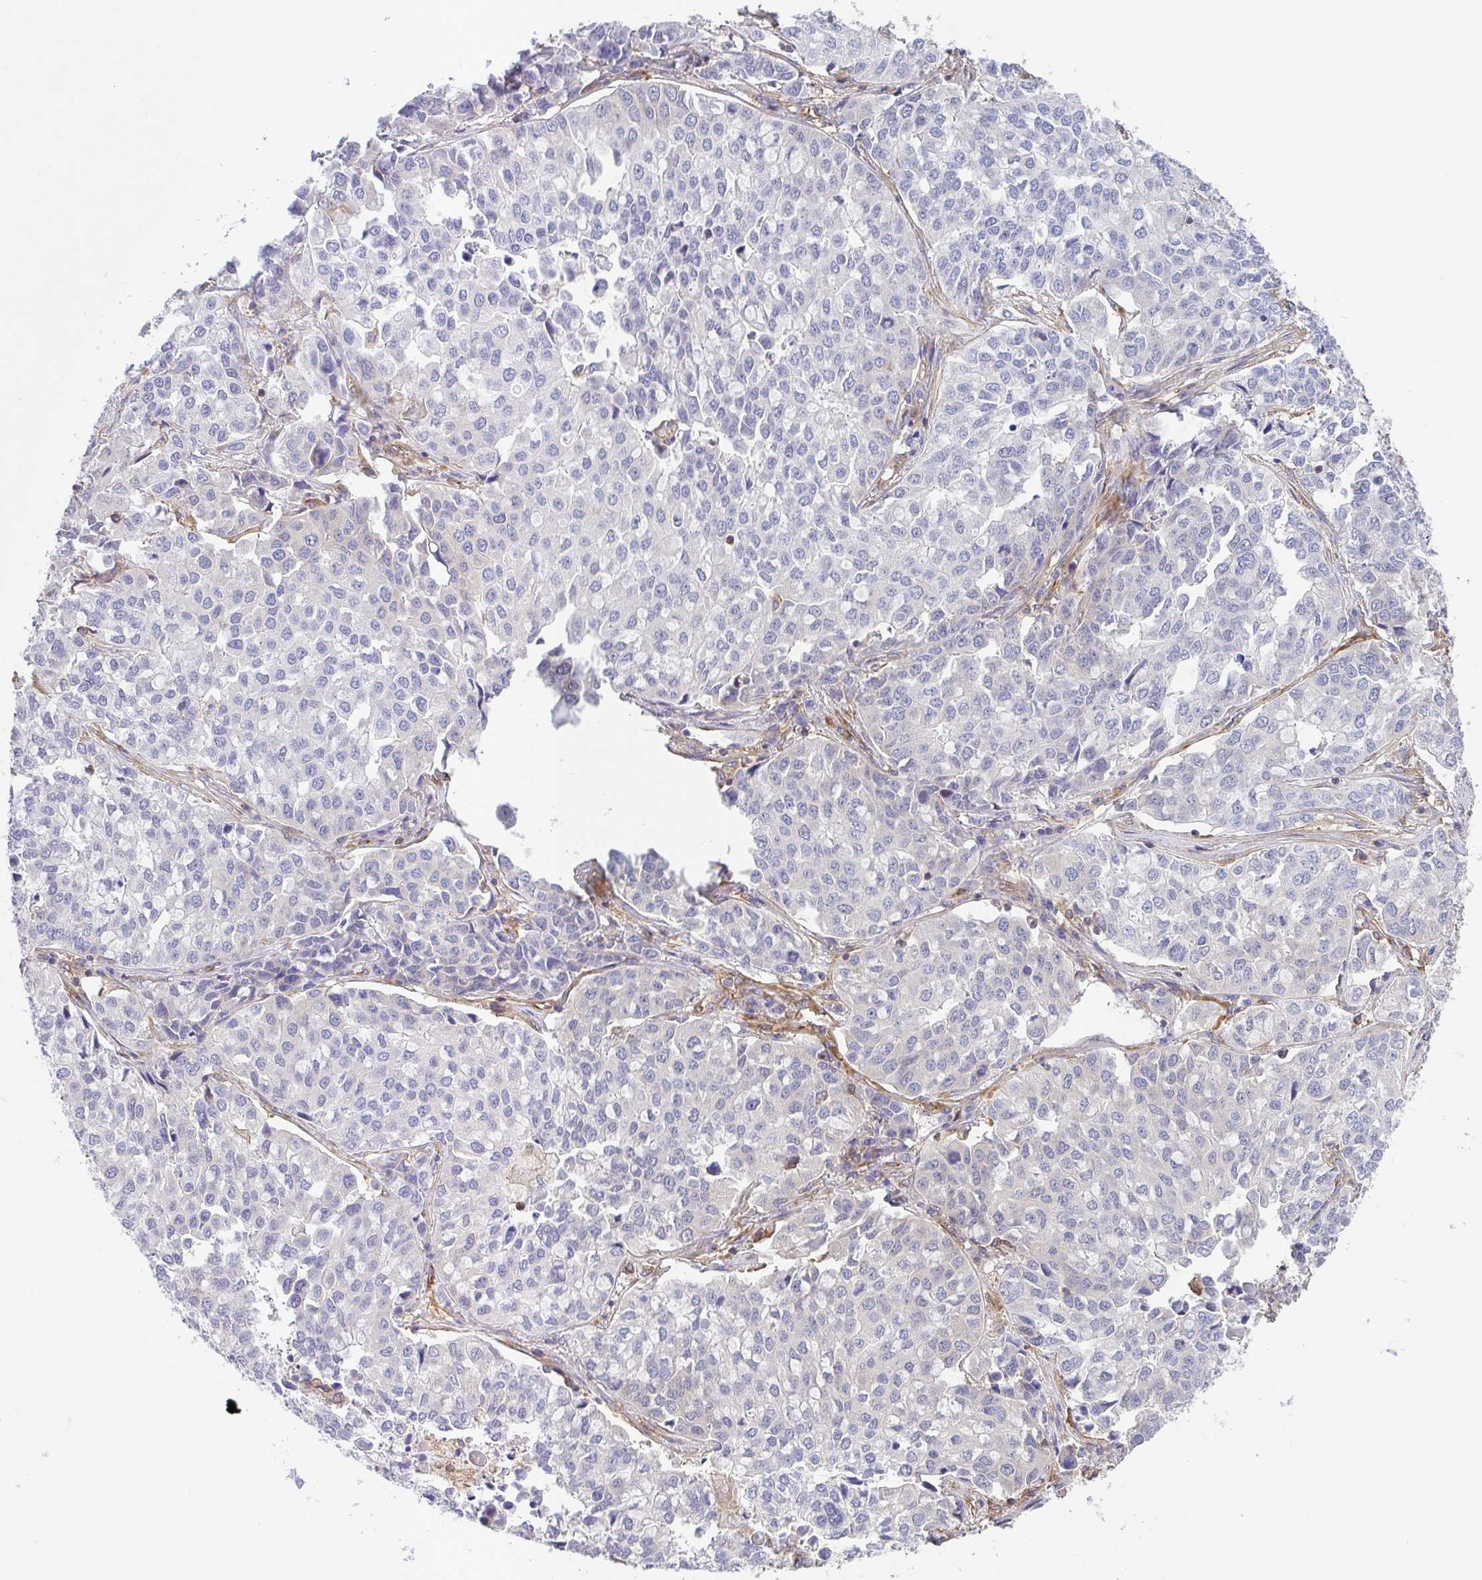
{"staining": {"intensity": "negative", "quantity": "none", "location": "none"}, "tissue": "lung cancer", "cell_type": "Tumor cells", "image_type": "cancer", "snomed": [{"axis": "morphology", "description": "Adenocarcinoma, NOS"}, {"axis": "morphology", "description": "Adenocarcinoma, metastatic, NOS"}, {"axis": "topography", "description": "Lymph node"}, {"axis": "topography", "description": "Lung"}], "caption": "Tumor cells show no significant protein positivity in metastatic adenocarcinoma (lung).", "gene": "TMEM229A", "patient": {"sex": "female", "age": 65}}